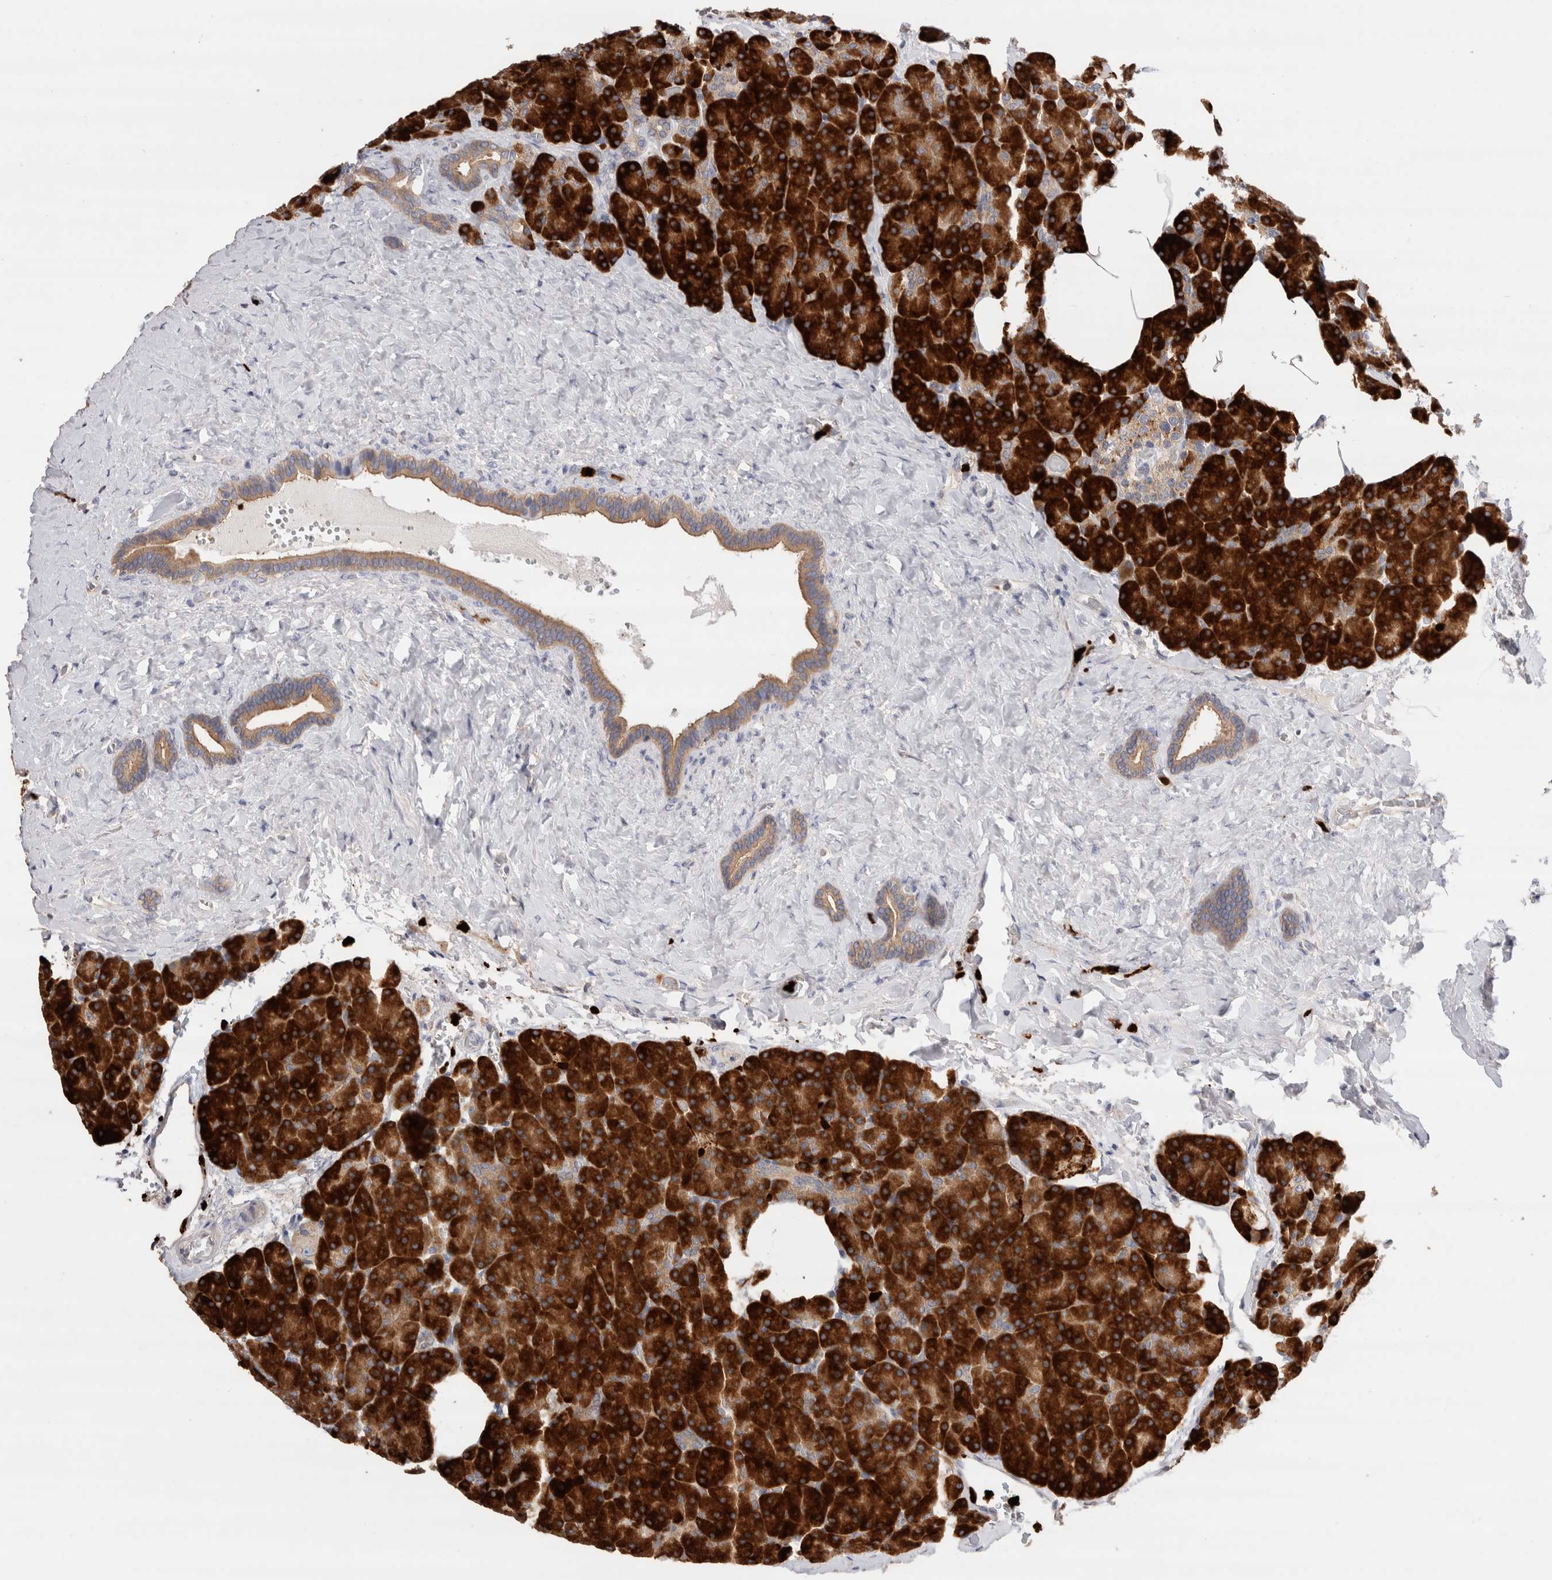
{"staining": {"intensity": "strong", "quantity": ">75%", "location": "cytoplasmic/membranous"}, "tissue": "pancreas", "cell_type": "Exocrine glandular cells", "image_type": "normal", "snomed": [{"axis": "morphology", "description": "Normal tissue, NOS"}, {"axis": "morphology", "description": "Carcinoid, malignant, NOS"}, {"axis": "topography", "description": "Pancreas"}], "caption": "This micrograph reveals immunohistochemistry staining of benign human pancreas, with high strong cytoplasmic/membranous positivity in about >75% of exocrine glandular cells.", "gene": "NXT2", "patient": {"sex": "female", "age": 35}}